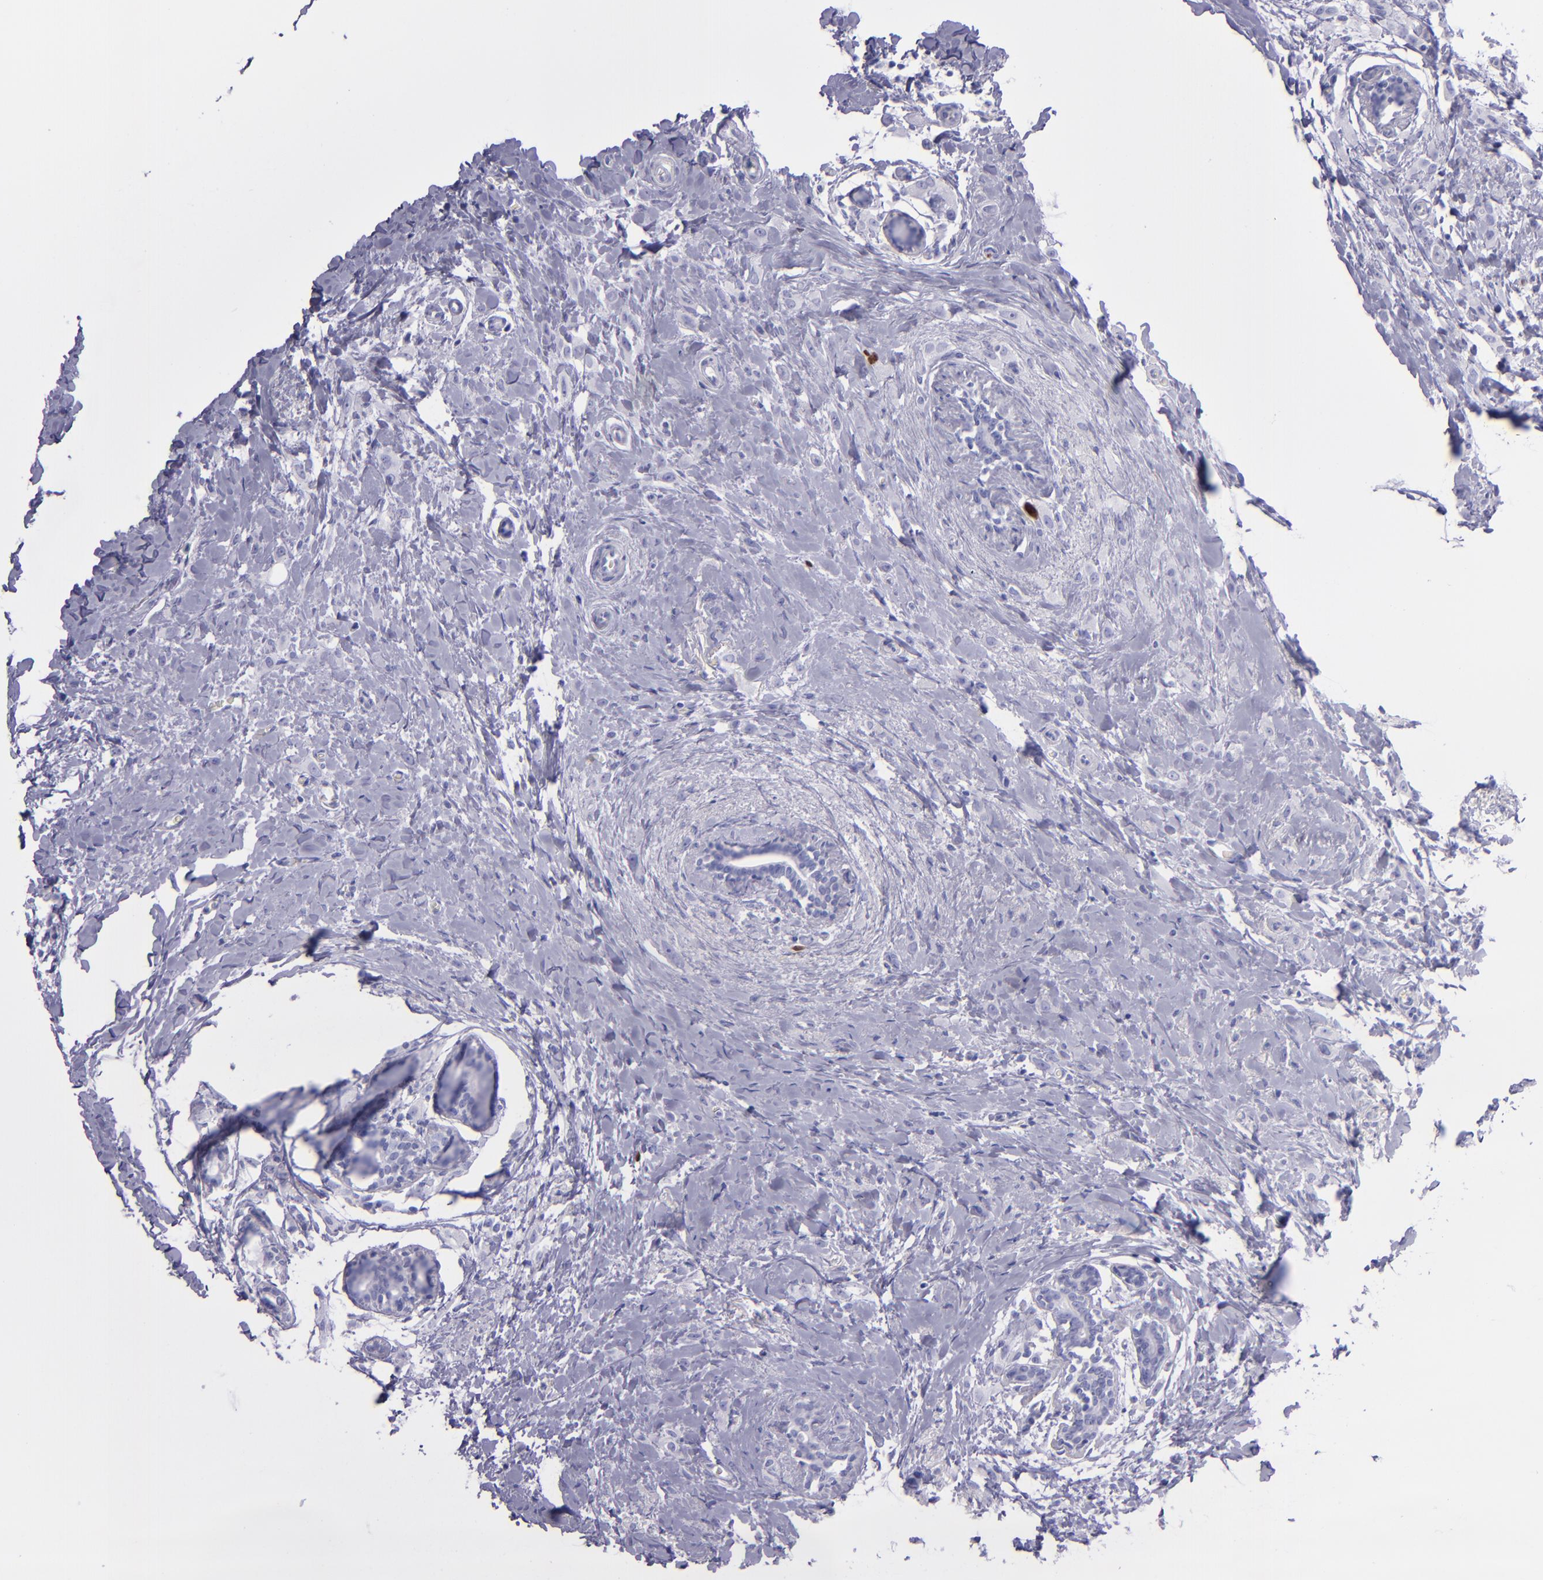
{"staining": {"intensity": "negative", "quantity": "none", "location": "none"}, "tissue": "breast cancer", "cell_type": "Tumor cells", "image_type": "cancer", "snomed": [{"axis": "morphology", "description": "Lobular carcinoma"}, {"axis": "topography", "description": "Breast"}], "caption": "DAB (3,3'-diaminobenzidine) immunohistochemical staining of lobular carcinoma (breast) exhibits no significant positivity in tumor cells. (IHC, brightfield microscopy, high magnification).", "gene": "TOP2A", "patient": {"sex": "female", "age": 57}}